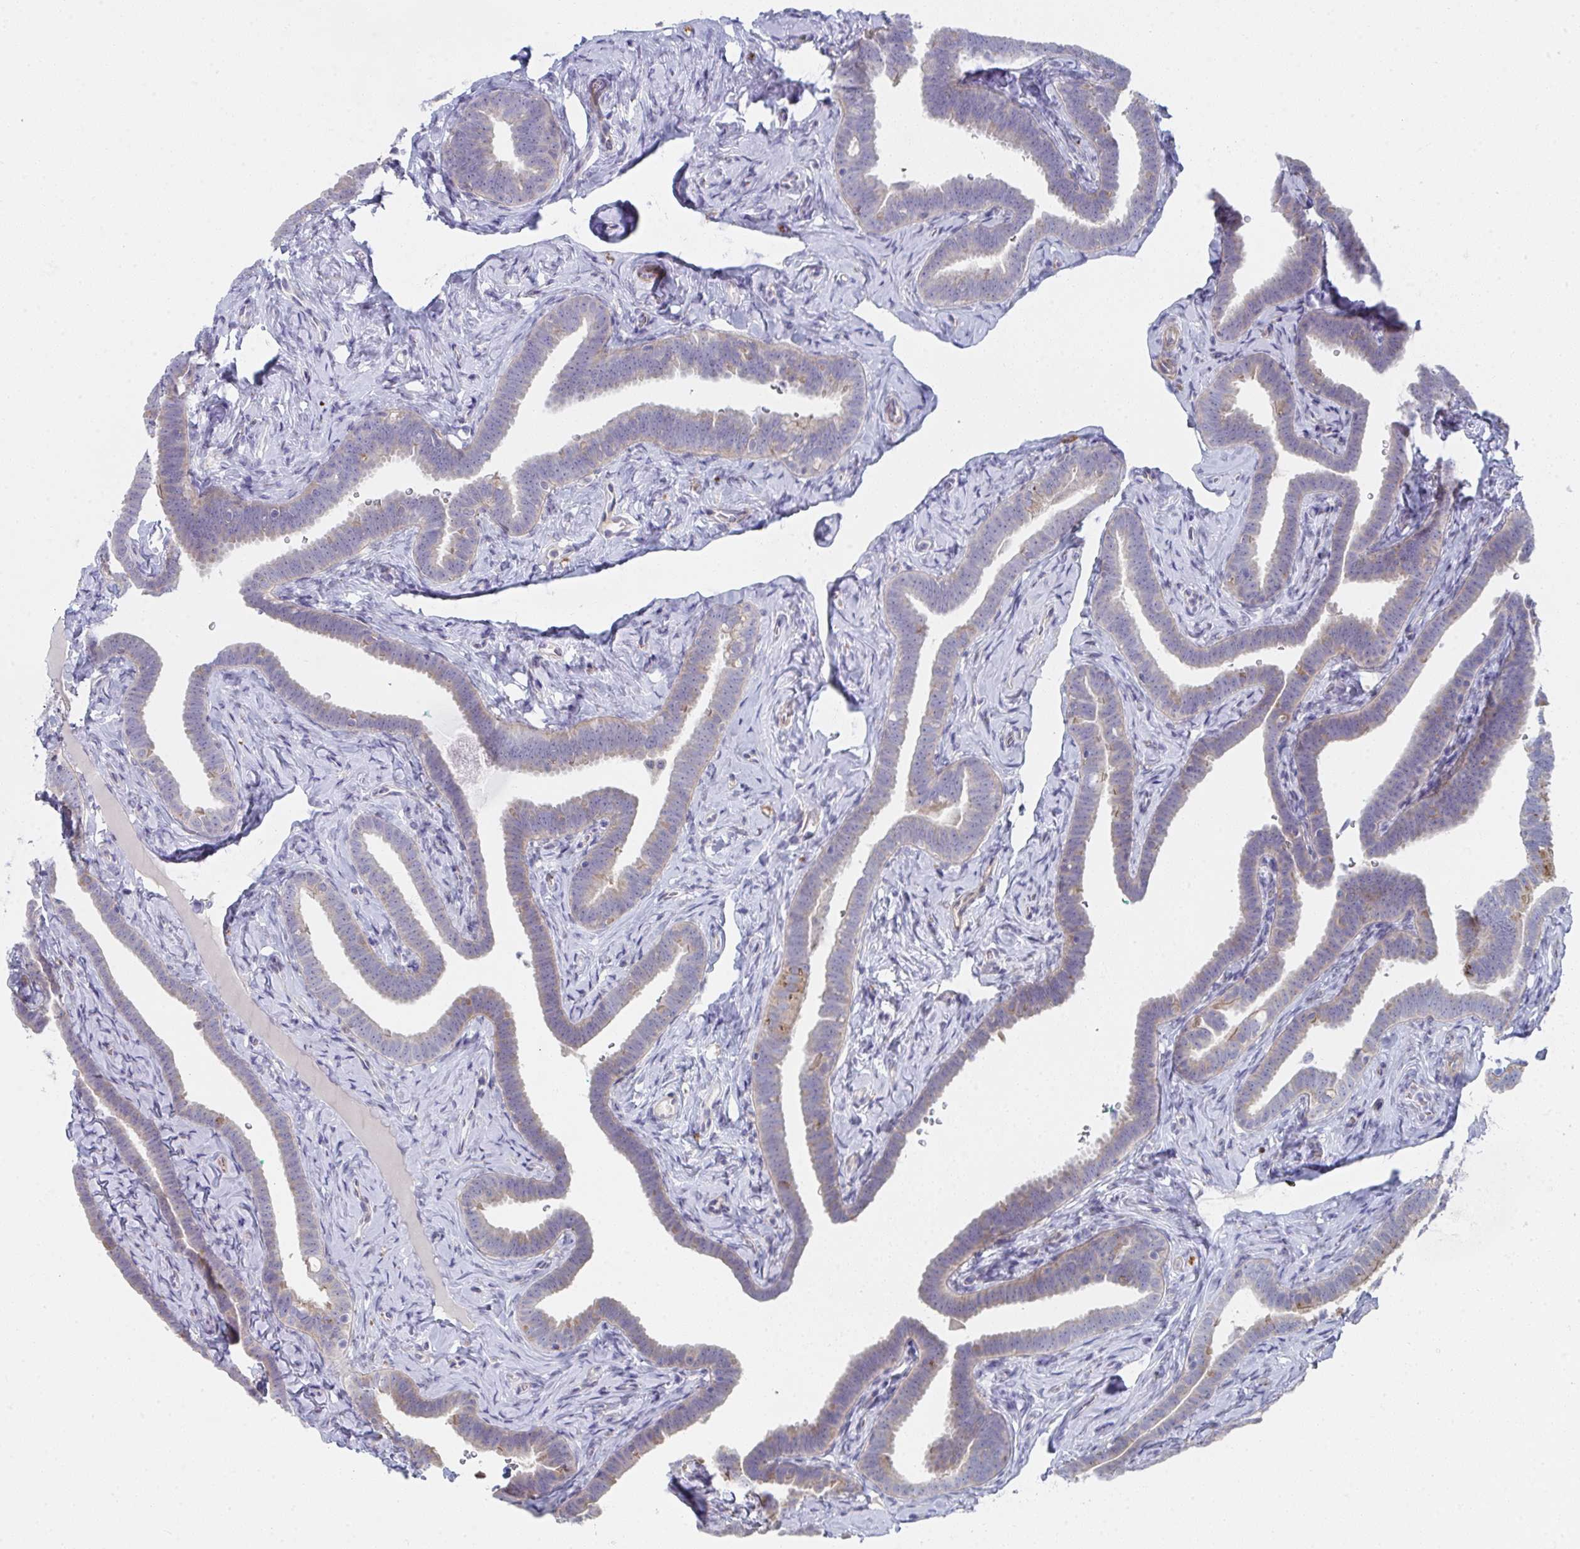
{"staining": {"intensity": "weak", "quantity": "25%-75%", "location": "cytoplasmic/membranous"}, "tissue": "fallopian tube", "cell_type": "Glandular cells", "image_type": "normal", "snomed": [{"axis": "morphology", "description": "Normal tissue, NOS"}, {"axis": "topography", "description": "Fallopian tube"}], "caption": "Immunohistochemistry of normal human fallopian tube exhibits low levels of weak cytoplasmic/membranous positivity in approximately 25%-75% of glandular cells. The staining was performed using DAB, with brown indicating positive protein expression. Nuclei are stained blue with hematoxylin.", "gene": "VWDE", "patient": {"sex": "female", "age": 69}}